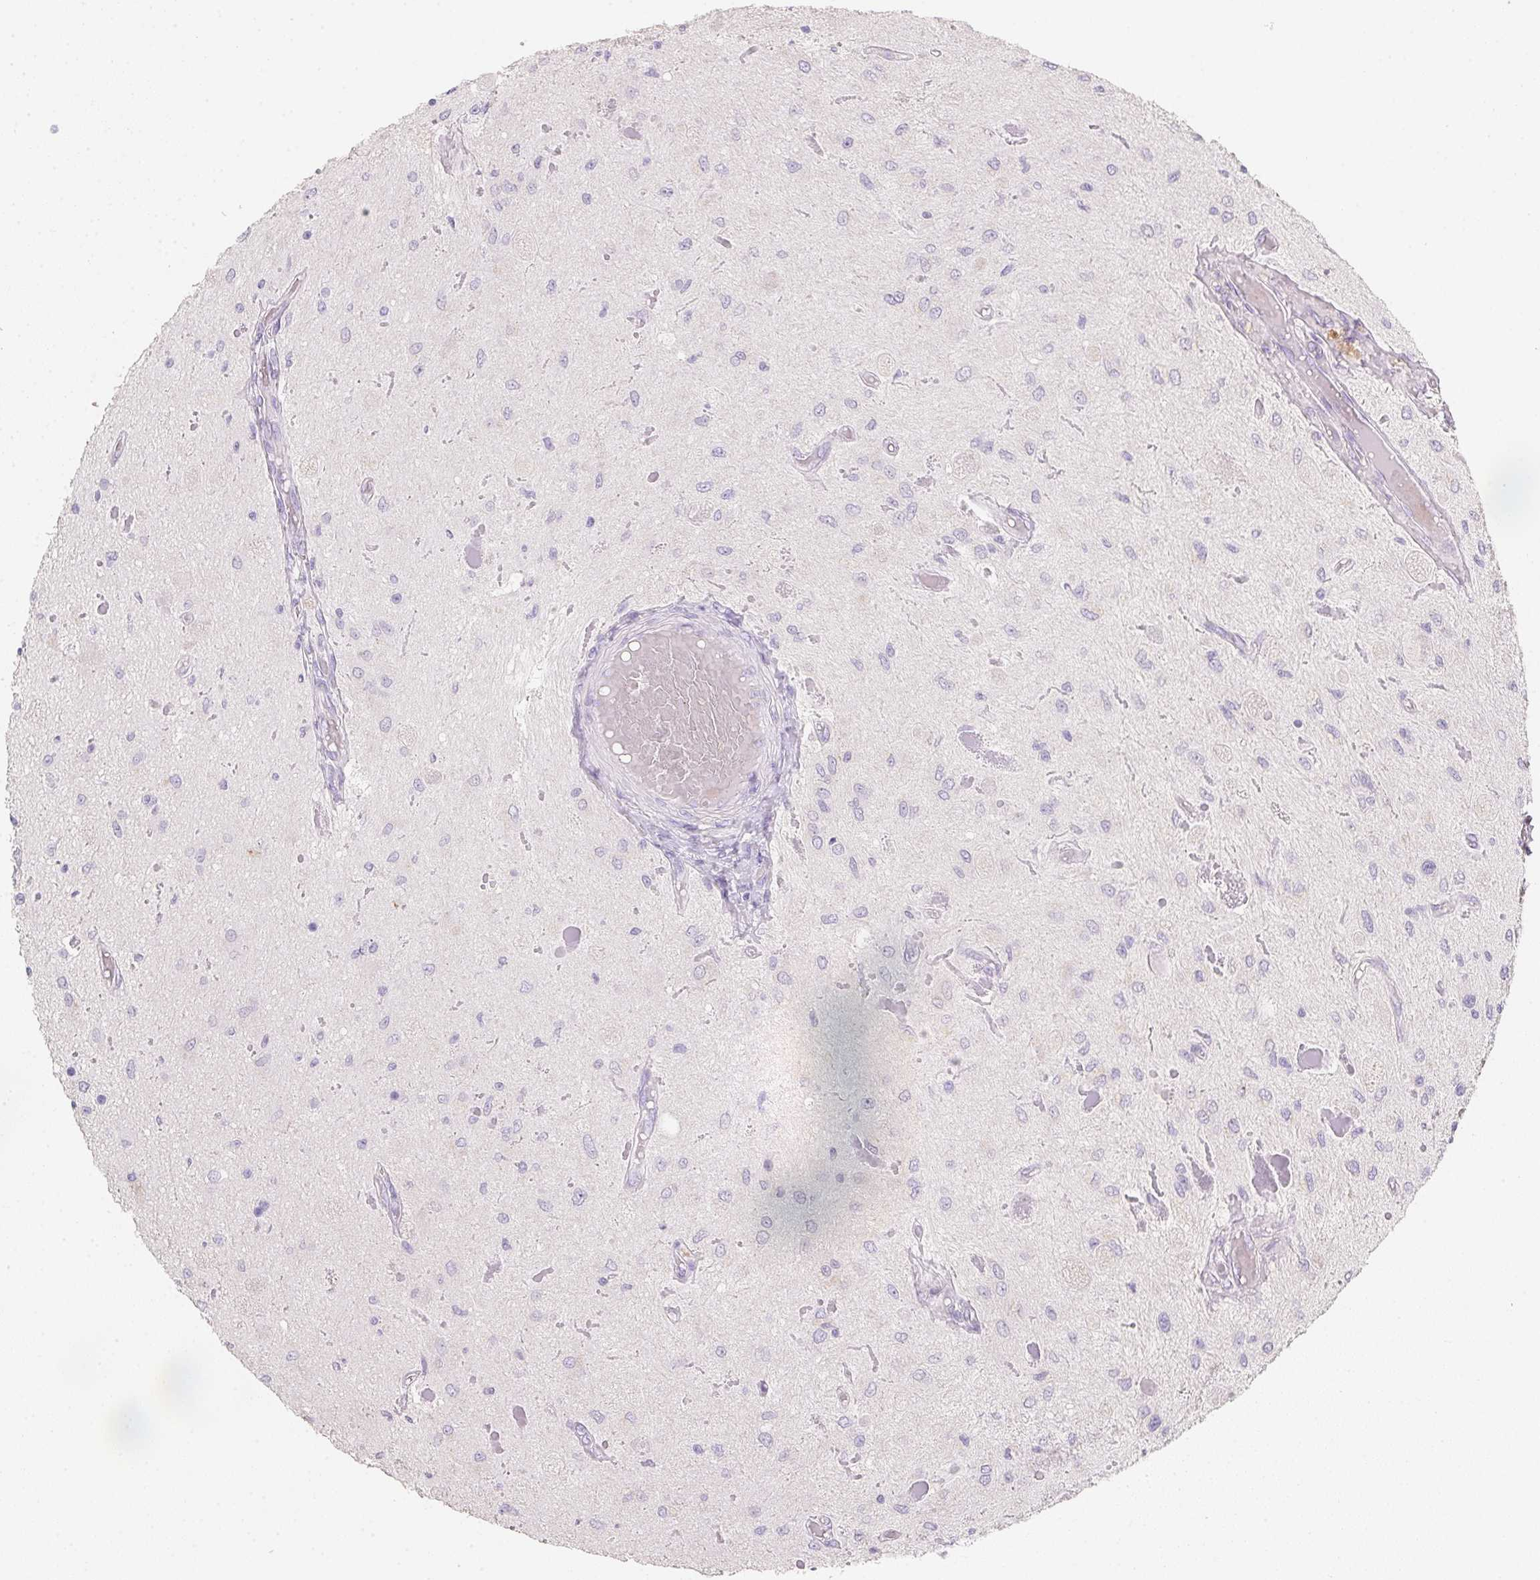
{"staining": {"intensity": "negative", "quantity": "none", "location": "none"}, "tissue": "glioma", "cell_type": "Tumor cells", "image_type": "cancer", "snomed": [{"axis": "morphology", "description": "Glioma, malignant, Low grade"}, {"axis": "topography", "description": "Cerebellum"}], "caption": "This is an IHC image of malignant glioma (low-grade). There is no expression in tumor cells.", "gene": "DCD", "patient": {"sex": "female", "age": 14}}